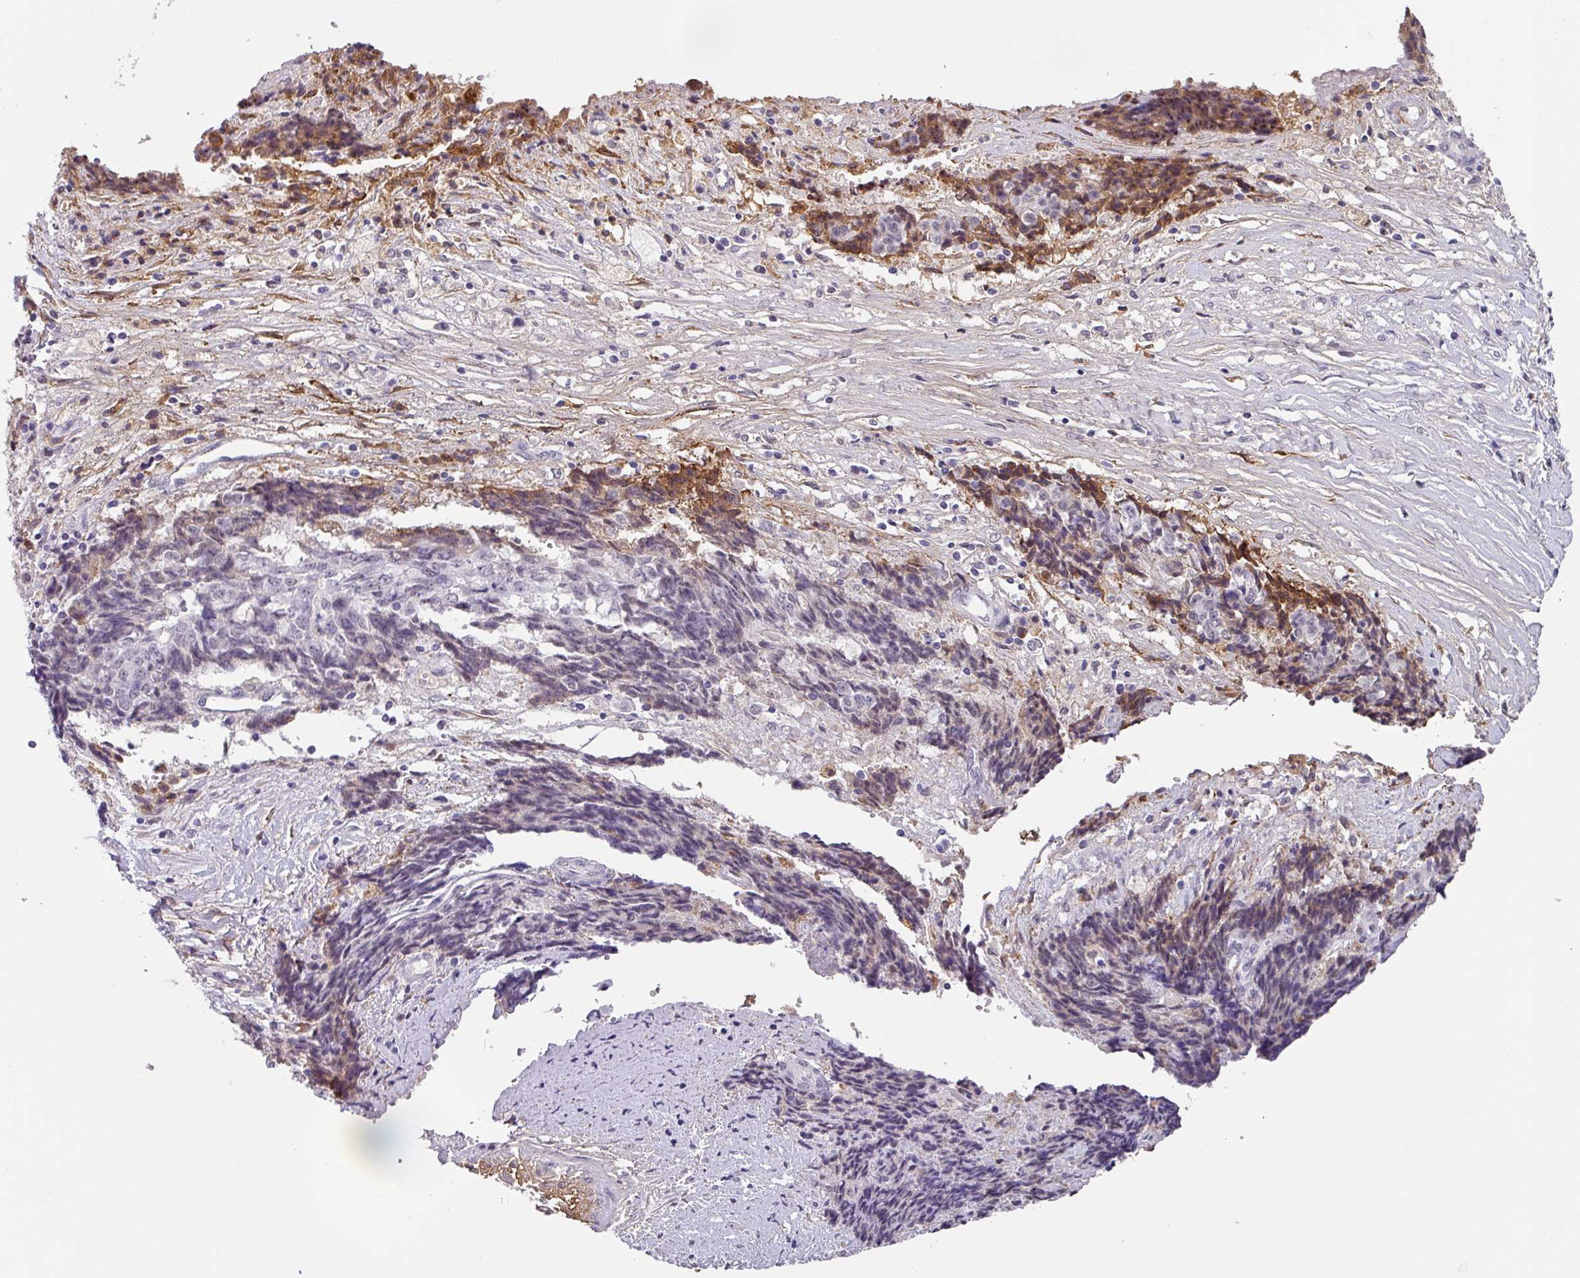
{"staining": {"intensity": "moderate", "quantity": "<25%", "location": "cytoplasmic/membranous"}, "tissue": "ovarian cancer", "cell_type": "Tumor cells", "image_type": "cancer", "snomed": [{"axis": "morphology", "description": "Carcinoma, endometroid"}, {"axis": "topography", "description": "Ovary"}], "caption": "Ovarian endometroid carcinoma was stained to show a protein in brown. There is low levels of moderate cytoplasmic/membranous positivity in about <25% of tumor cells.", "gene": "C1QB", "patient": {"sex": "female", "age": 42}}